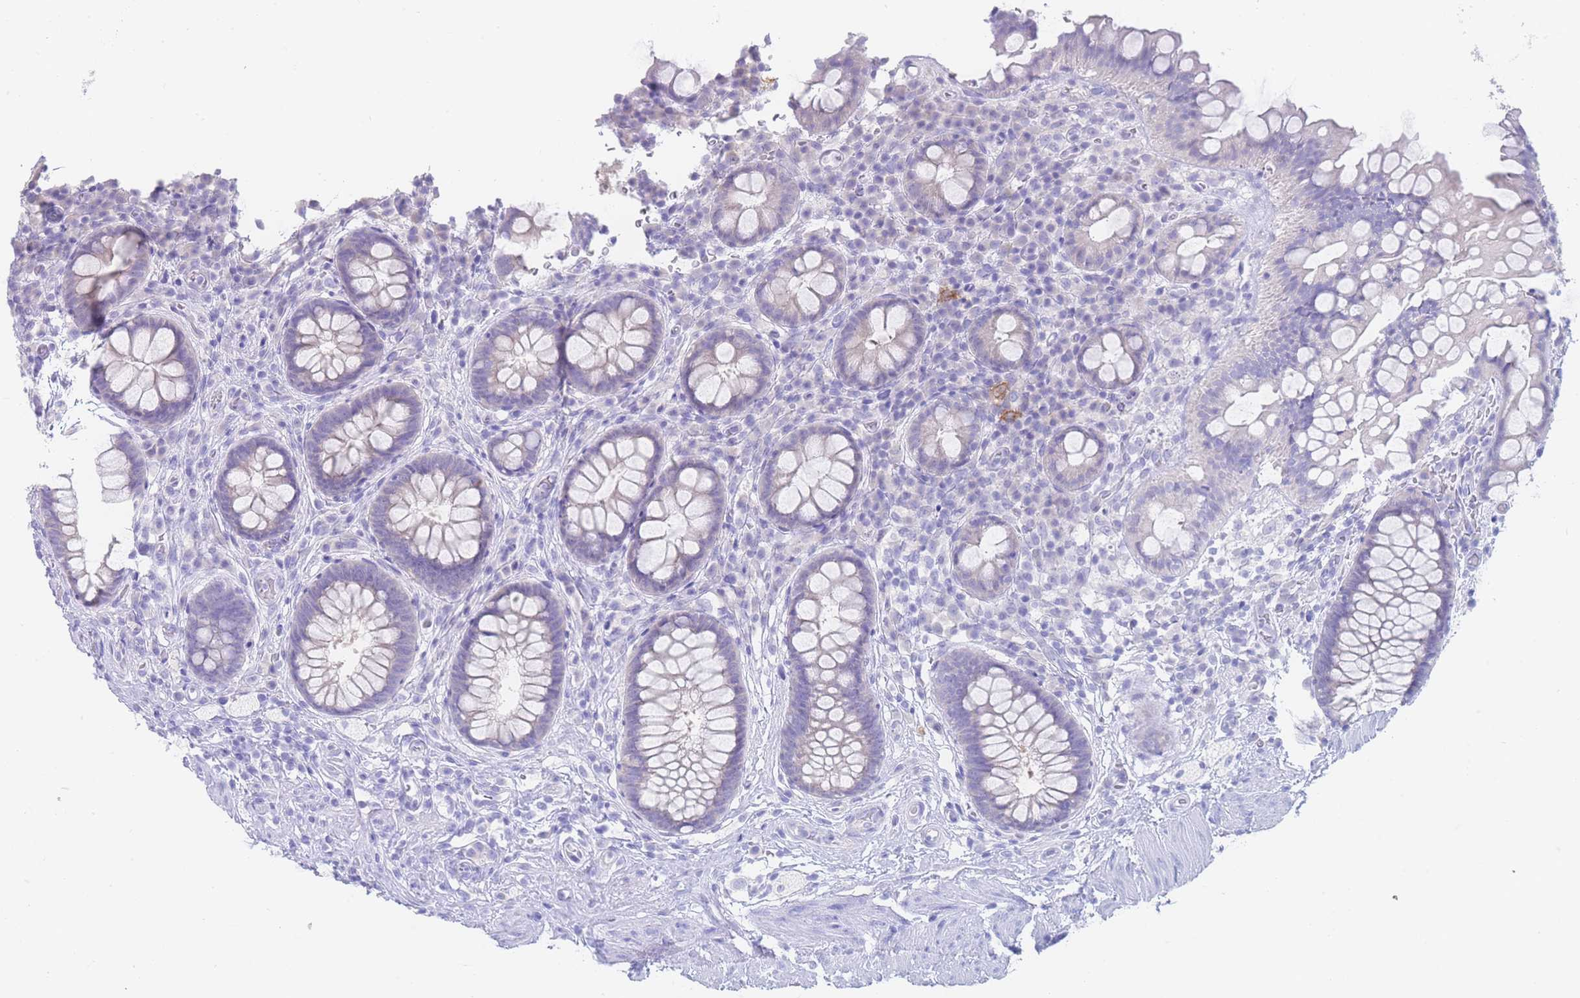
{"staining": {"intensity": "negative", "quantity": "none", "location": "none"}, "tissue": "rectum", "cell_type": "Glandular cells", "image_type": "normal", "snomed": [{"axis": "morphology", "description": "Normal tissue, NOS"}, {"axis": "topography", "description": "Rectum"}, {"axis": "topography", "description": "Peripheral nerve tissue"}], "caption": "IHC of normal human rectum shows no expression in glandular cells. (Brightfield microscopy of DAB immunohistochemistry (IHC) at high magnification).", "gene": "LZTFL1", "patient": {"sex": "female", "age": 69}}